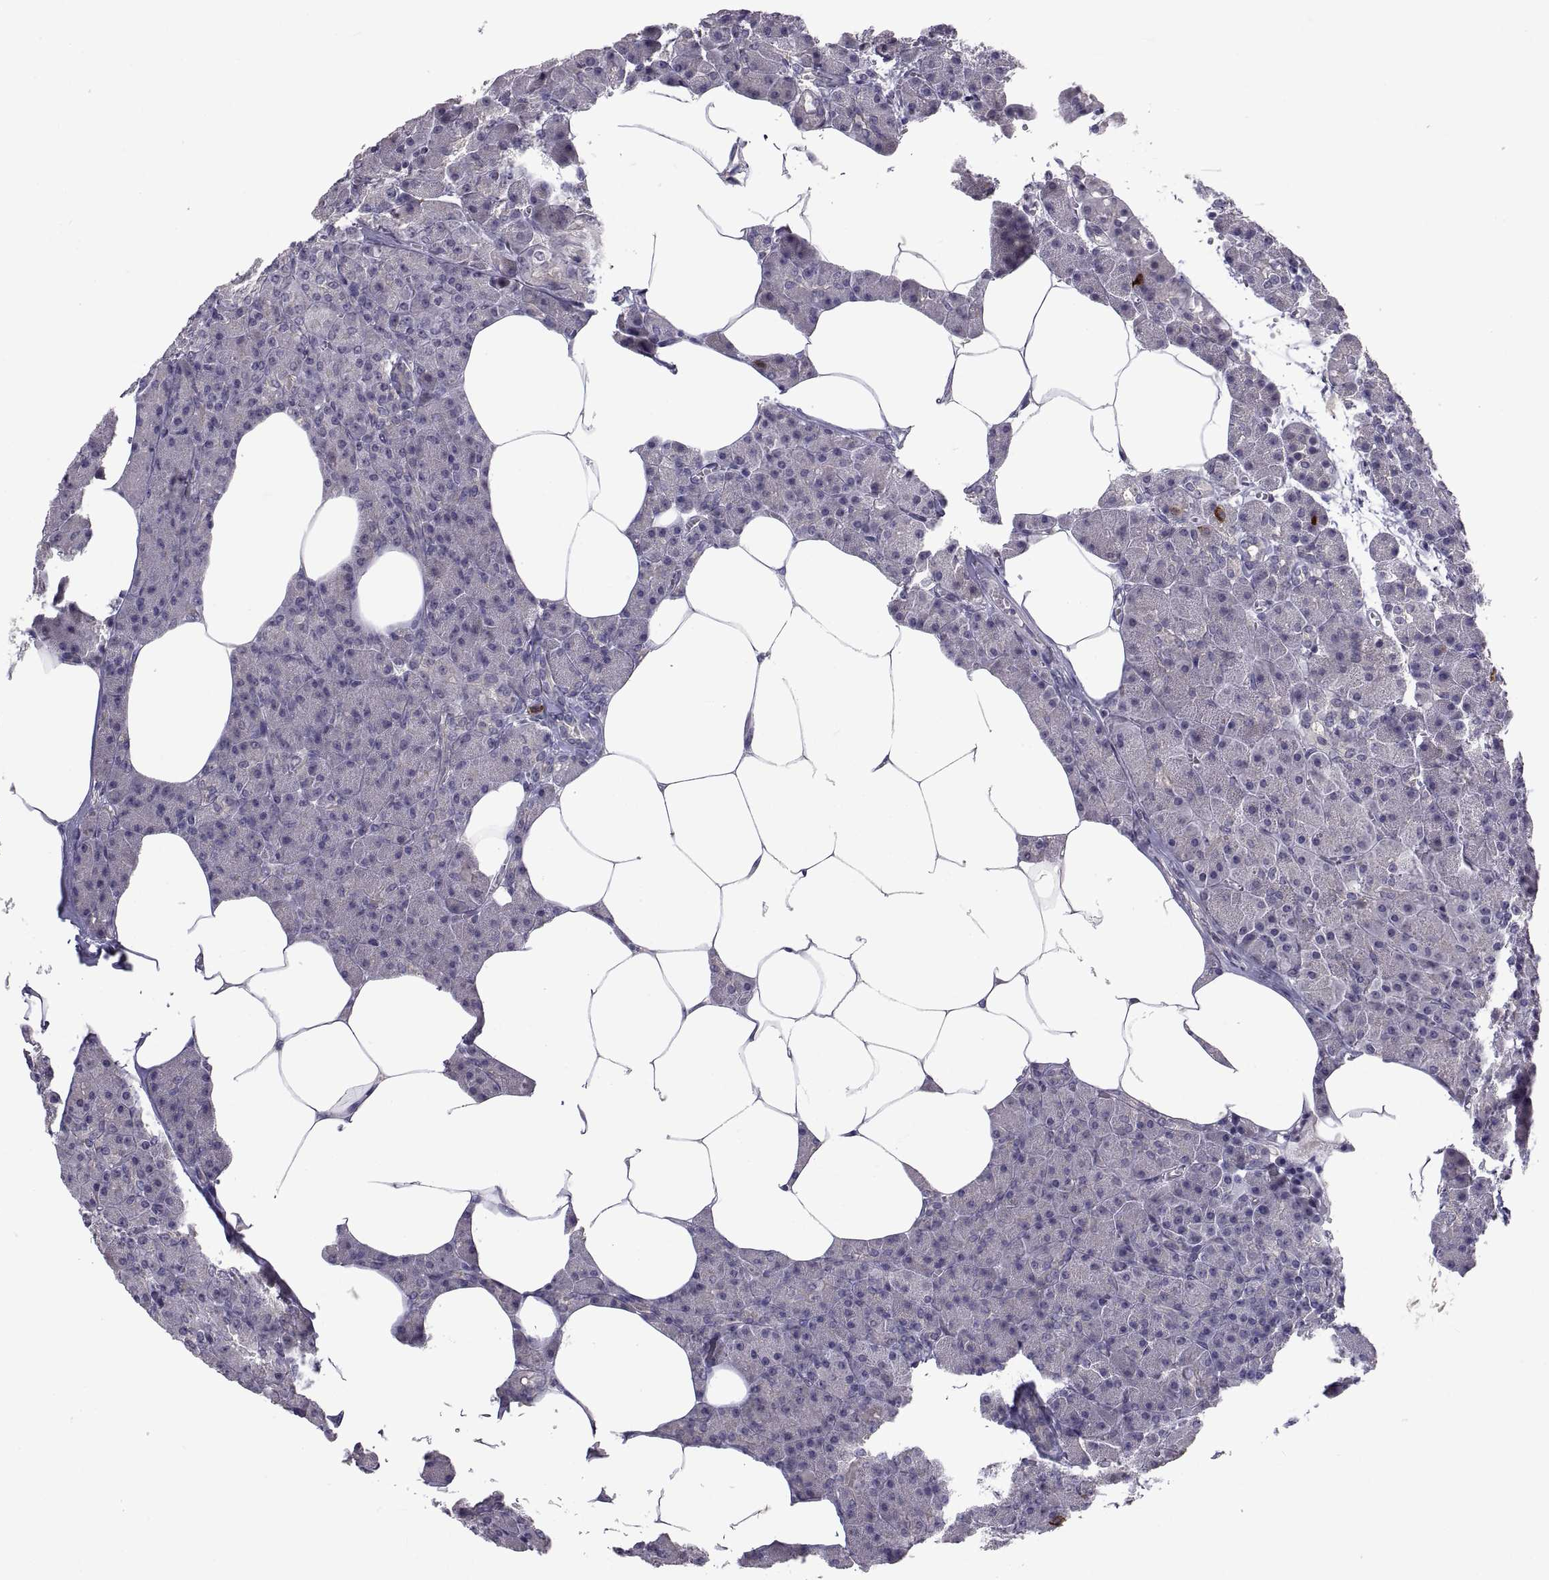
{"staining": {"intensity": "negative", "quantity": "none", "location": "none"}, "tissue": "pancreas", "cell_type": "Exocrine glandular cells", "image_type": "normal", "snomed": [{"axis": "morphology", "description": "Normal tissue, NOS"}, {"axis": "topography", "description": "Pancreas"}], "caption": "Exocrine glandular cells show no significant staining in unremarkable pancreas. (DAB (3,3'-diaminobenzidine) IHC visualized using brightfield microscopy, high magnification).", "gene": "NPTX2", "patient": {"sex": "female", "age": 45}}